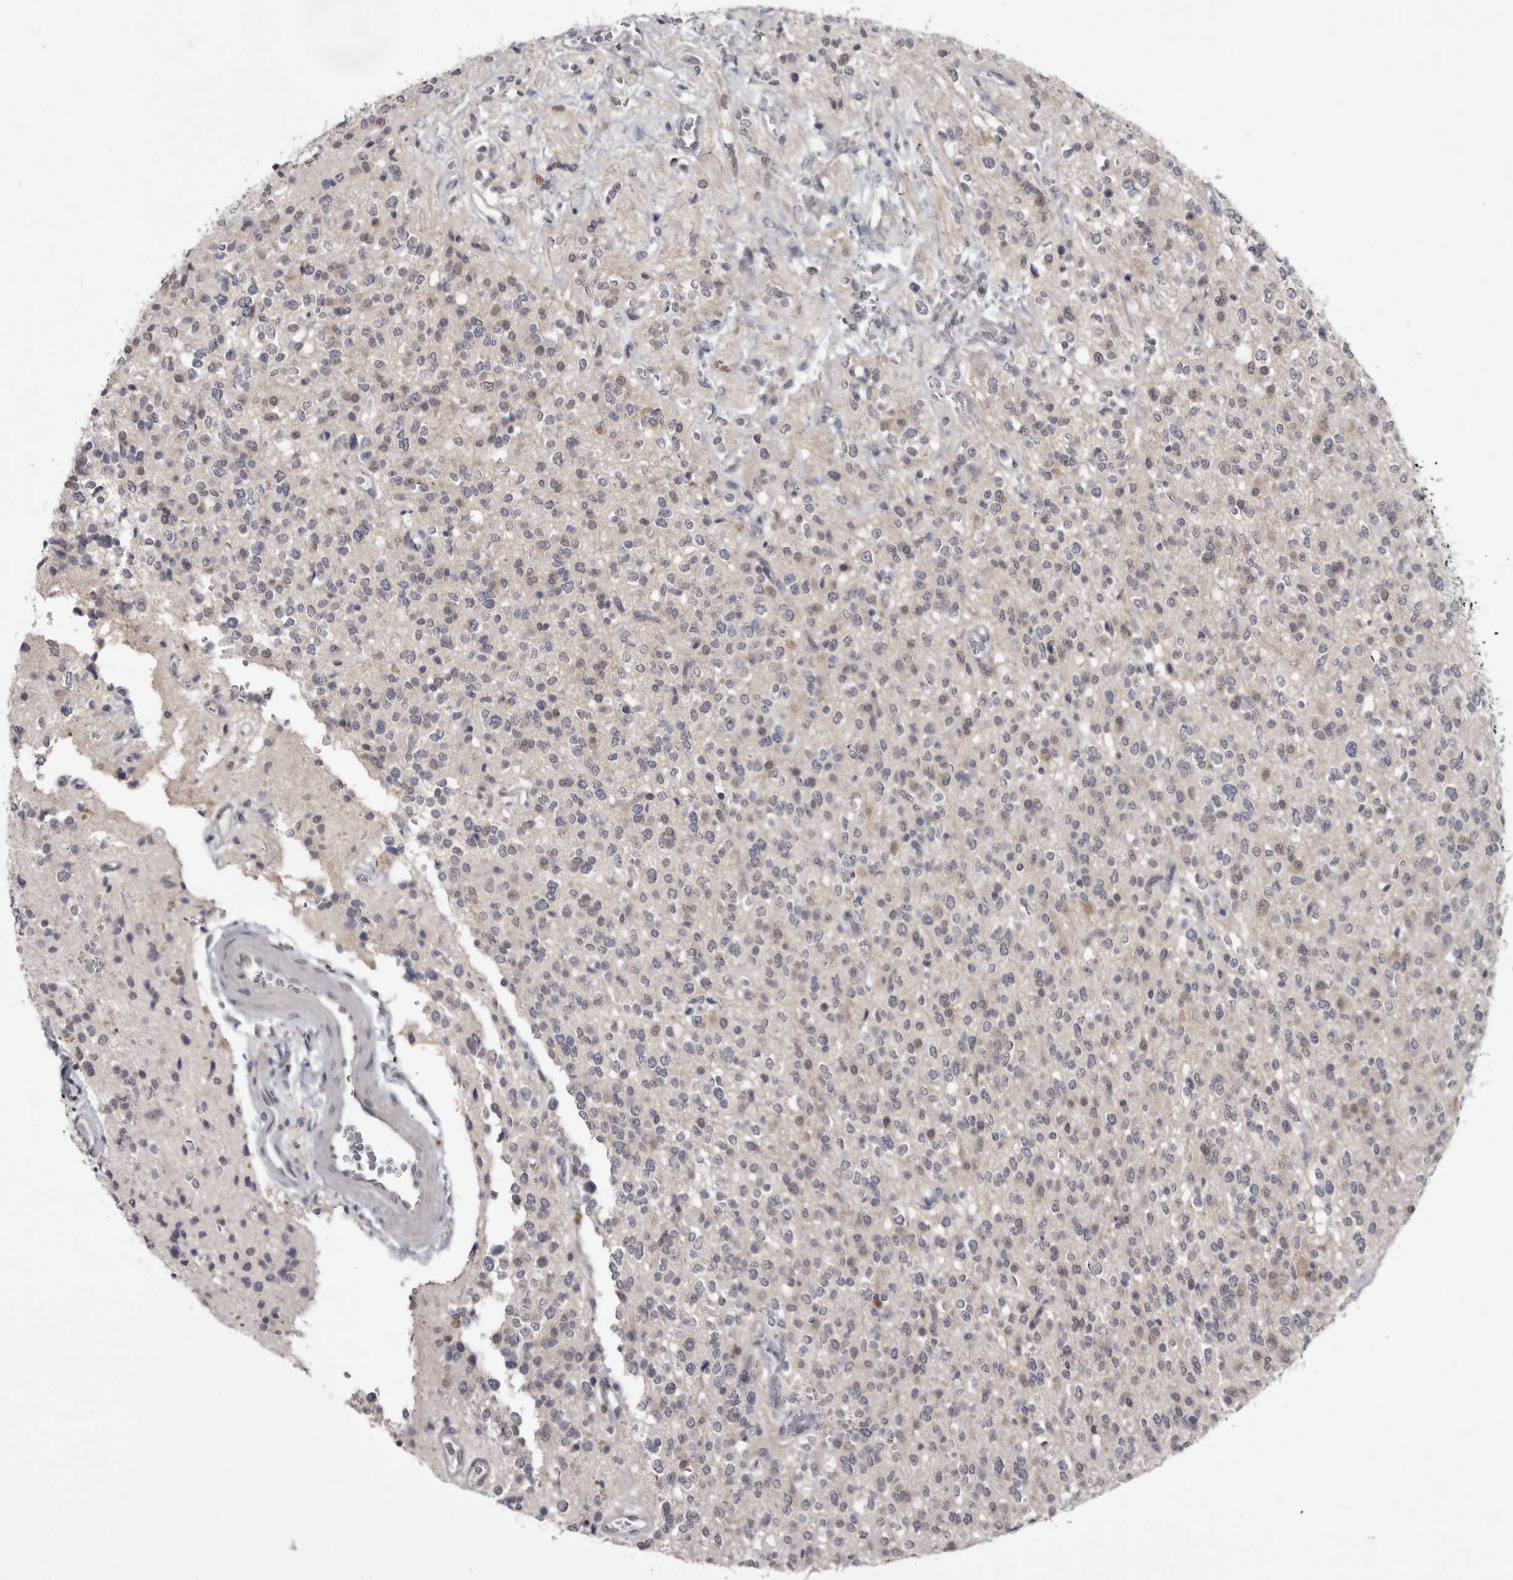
{"staining": {"intensity": "negative", "quantity": "none", "location": "none"}, "tissue": "glioma", "cell_type": "Tumor cells", "image_type": "cancer", "snomed": [{"axis": "morphology", "description": "Glioma, malignant, High grade"}, {"axis": "topography", "description": "Brain"}], "caption": "High power microscopy micrograph of an immunohistochemistry (IHC) photomicrograph of glioma, revealing no significant expression in tumor cells.", "gene": "SULT1E1", "patient": {"sex": "male", "age": 34}}